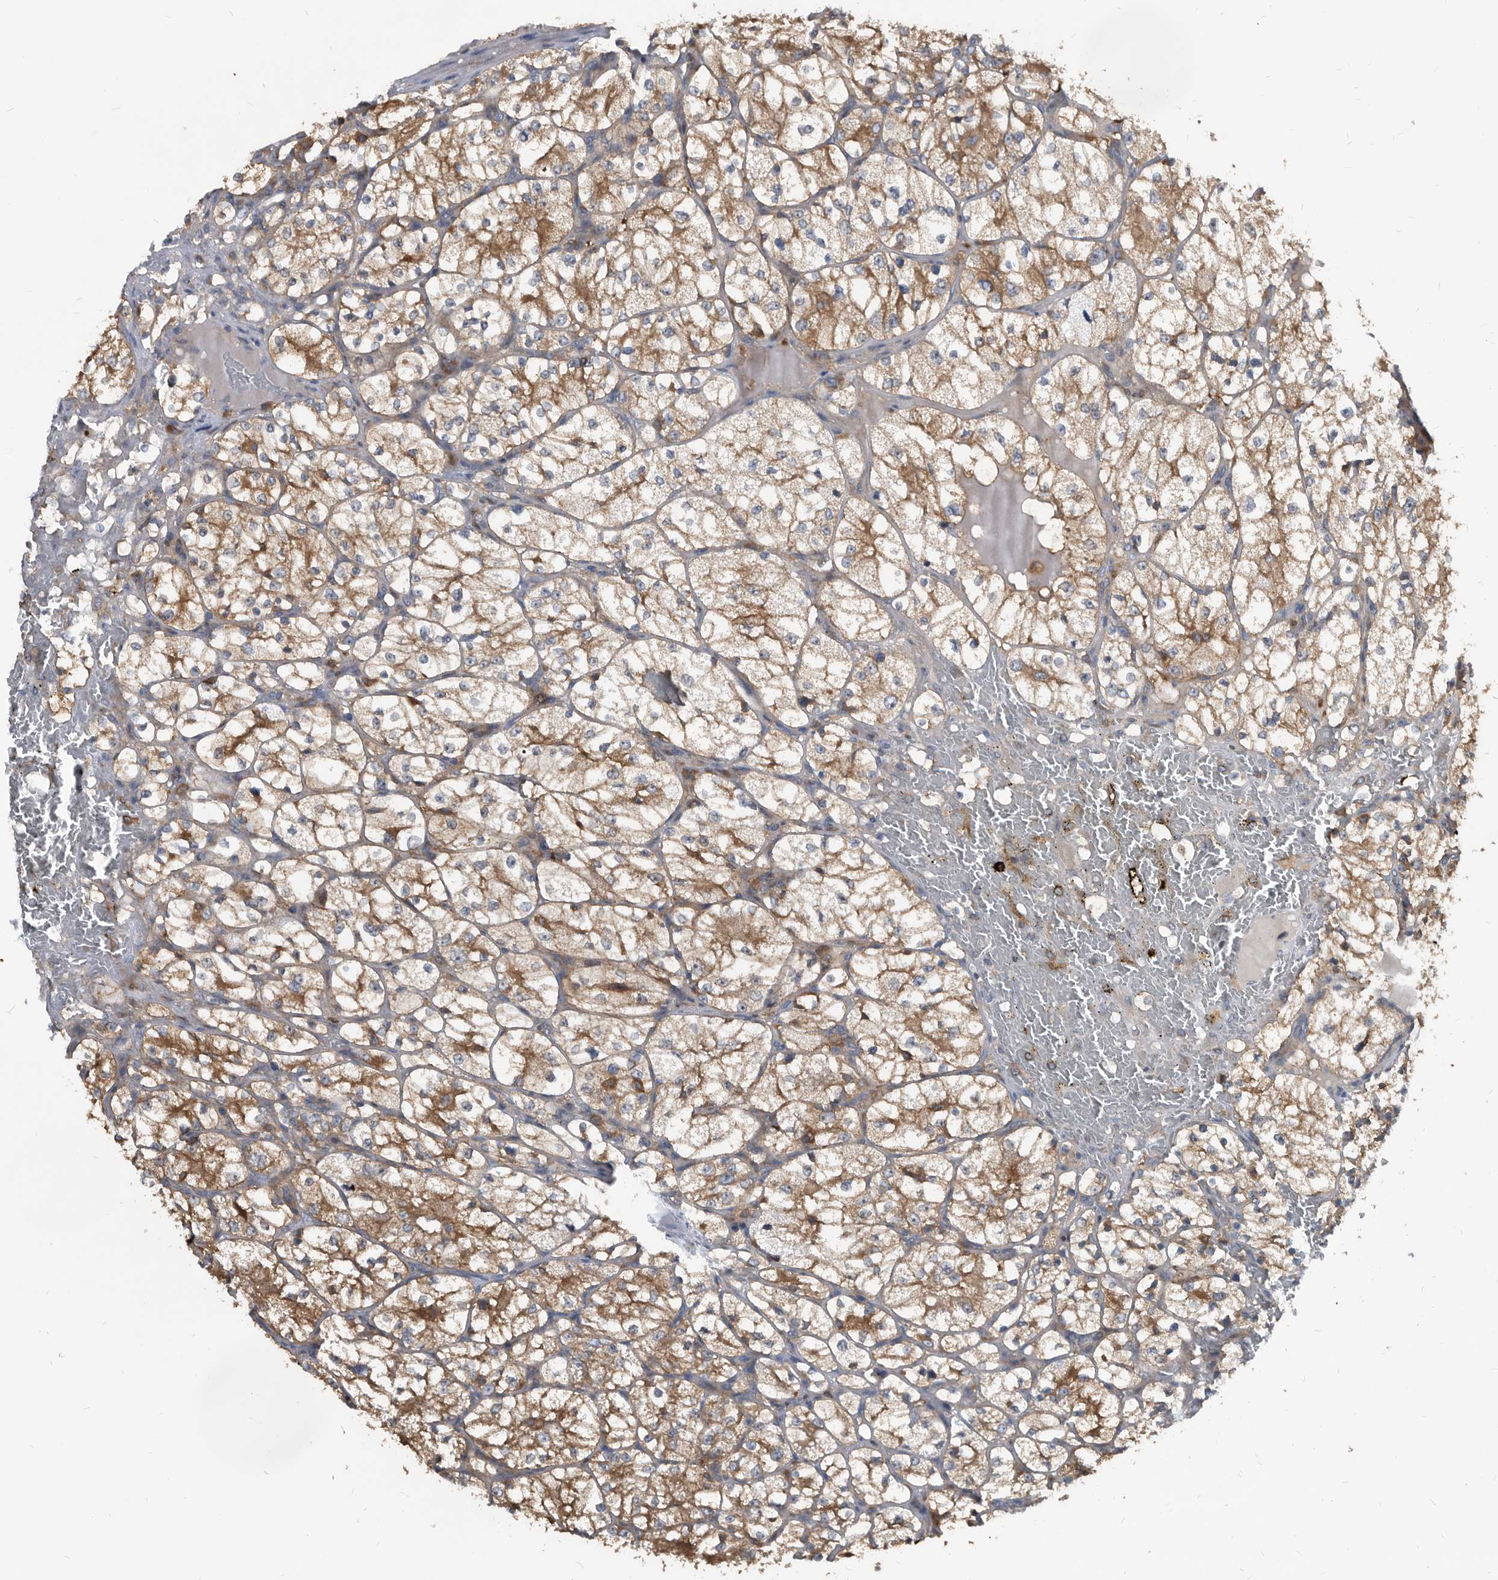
{"staining": {"intensity": "weak", "quantity": ">75%", "location": "cytoplasmic/membranous"}, "tissue": "renal cancer", "cell_type": "Tumor cells", "image_type": "cancer", "snomed": [{"axis": "morphology", "description": "Adenocarcinoma, NOS"}, {"axis": "topography", "description": "Kidney"}], "caption": "Human renal adenocarcinoma stained for a protein (brown) shows weak cytoplasmic/membranous positive expression in approximately >75% of tumor cells.", "gene": "APEH", "patient": {"sex": "female", "age": 69}}